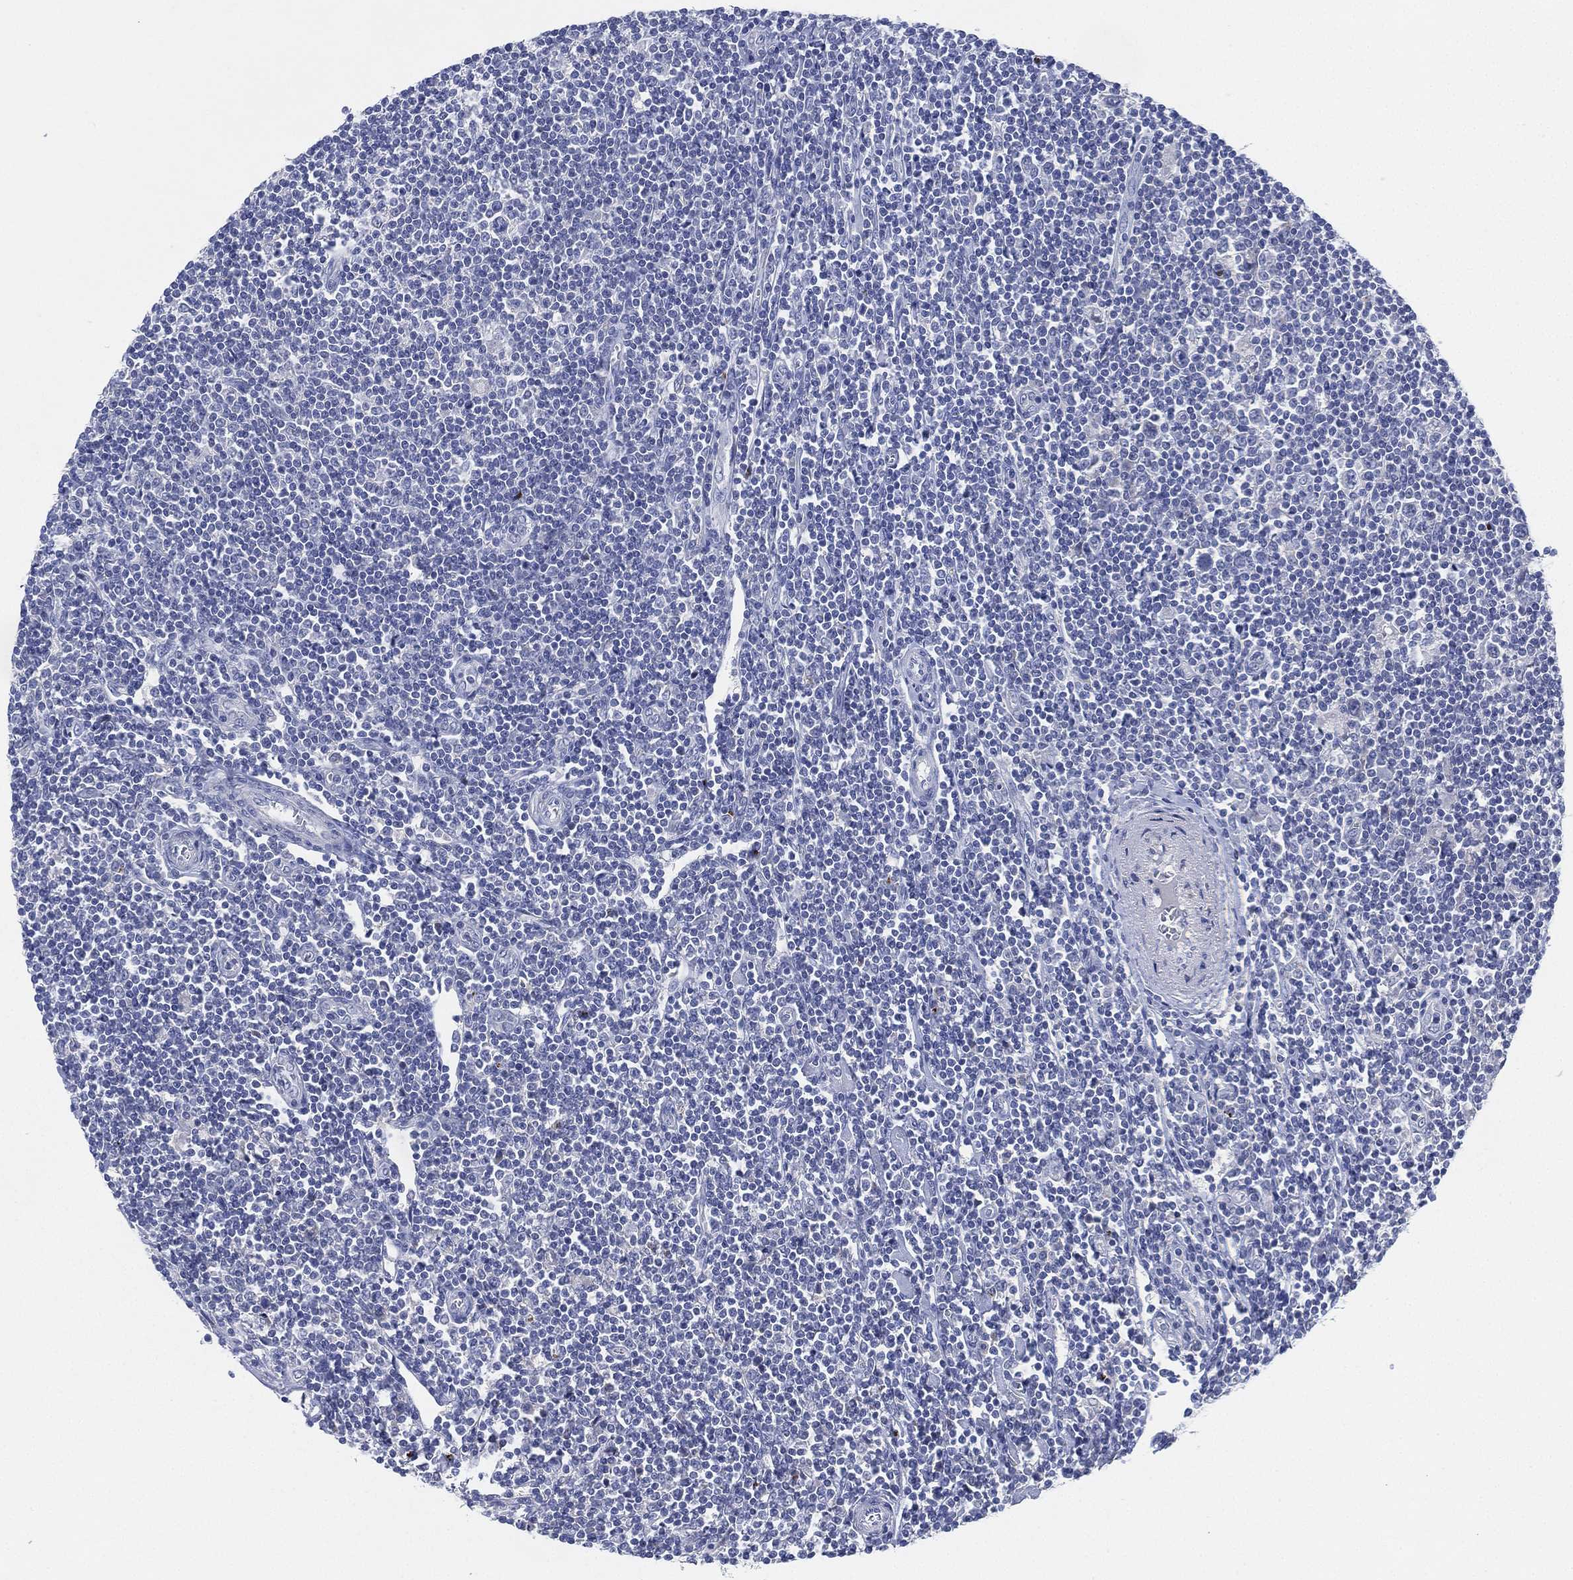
{"staining": {"intensity": "negative", "quantity": "none", "location": "none"}, "tissue": "lymphoma", "cell_type": "Tumor cells", "image_type": "cancer", "snomed": [{"axis": "morphology", "description": "Hodgkin's disease, NOS"}, {"axis": "topography", "description": "Lymph node"}], "caption": "This micrograph is of Hodgkin's disease stained with IHC to label a protein in brown with the nuclei are counter-stained blue. There is no expression in tumor cells.", "gene": "ADAD2", "patient": {"sex": "male", "age": 40}}